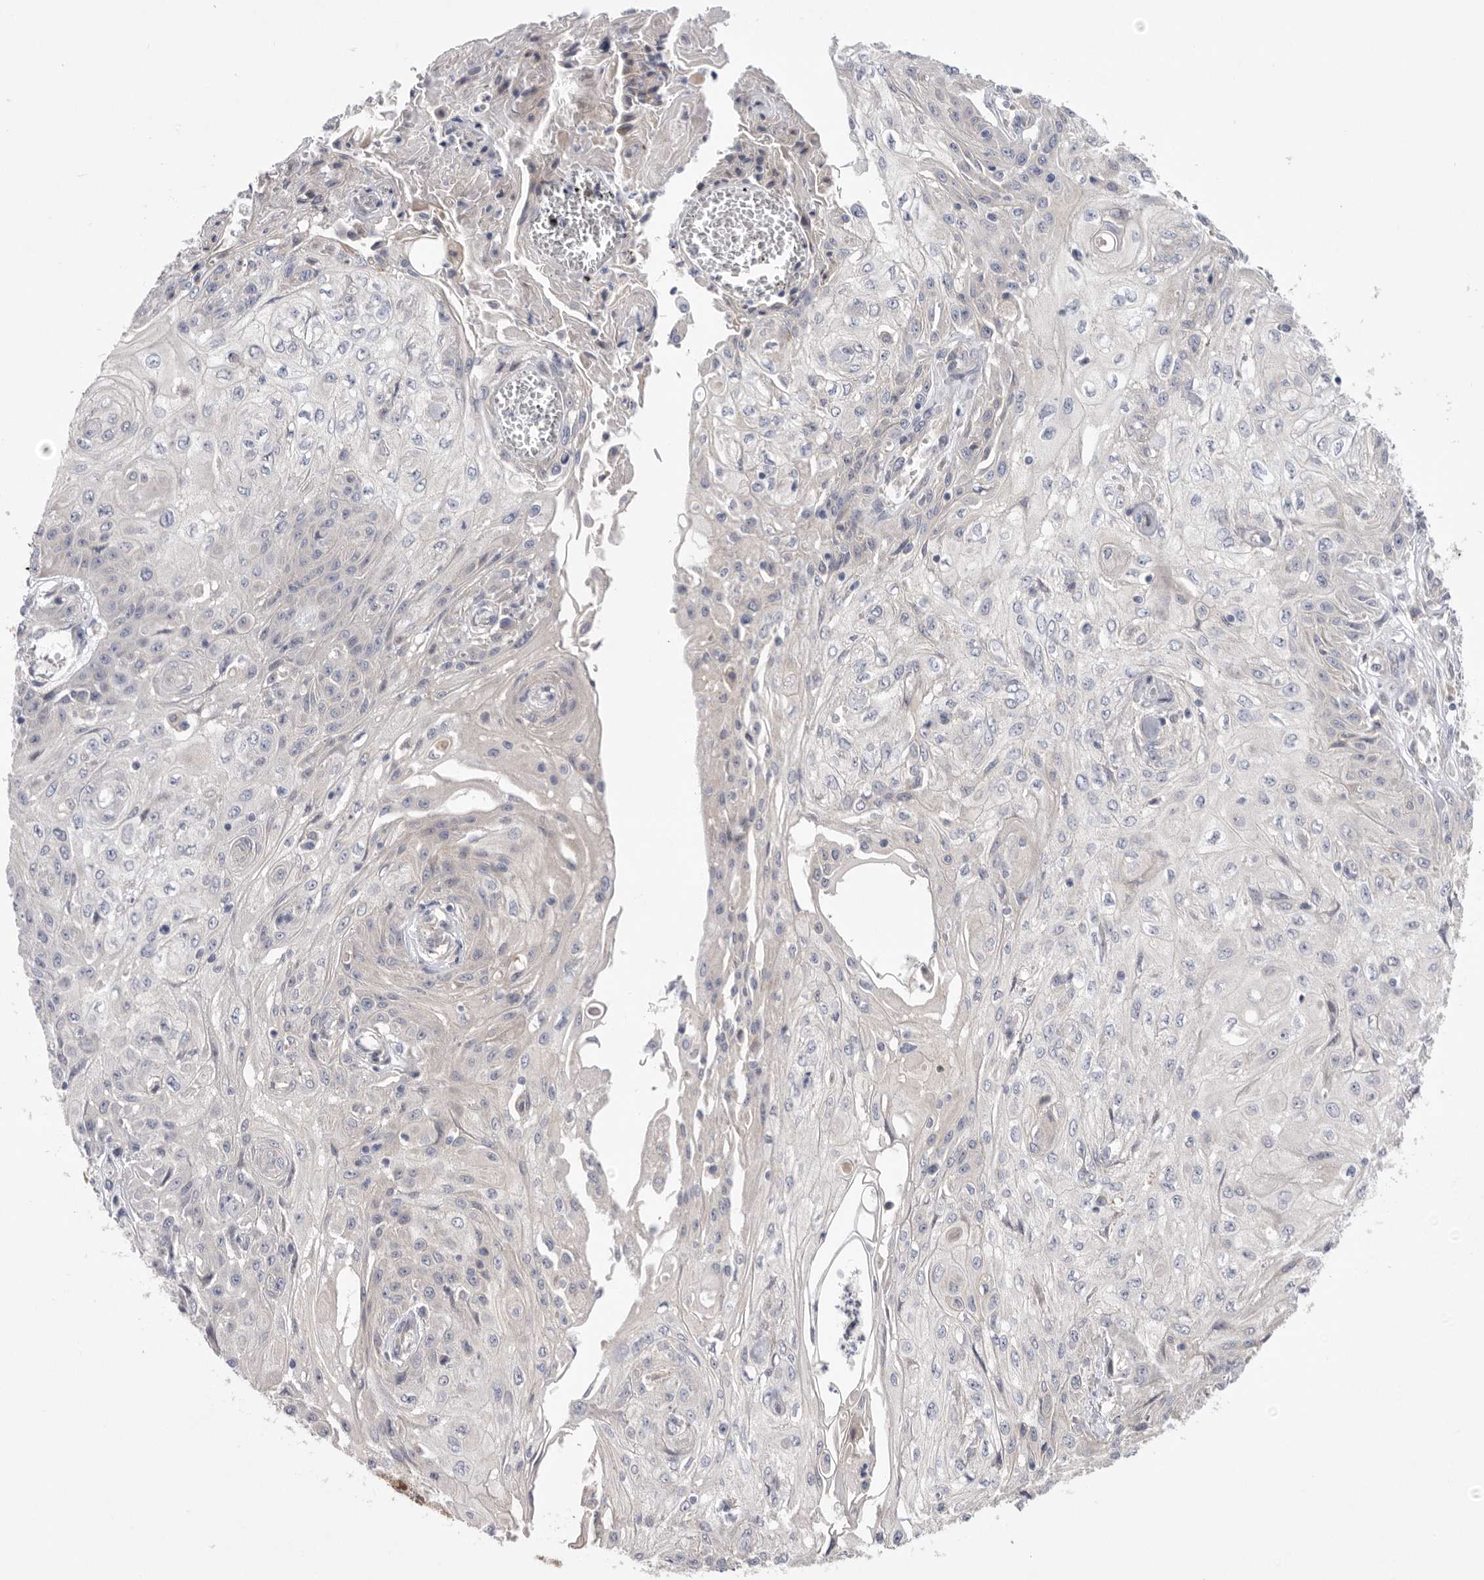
{"staining": {"intensity": "negative", "quantity": "none", "location": "none"}, "tissue": "skin cancer", "cell_type": "Tumor cells", "image_type": "cancer", "snomed": [{"axis": "morphology", "description": "Squamous cell carcinoma, NOS"}, {"axis": "morphology", "description": "Squamous cell carcinoma, metastatic, NOS"}, {"axis": "topography", "description": "Skin"}, {"axis": "topography", "description": "Lymph node"}], "caption": "Immunohistochemistry micrograph of neoplastic tissue: human skin cancer (squamous cell carcinoma) stained with DAB exhibits no significant protein positivity in tumor cells.", "gene": "MTFR1L", "patient": {"sex": "male", "age": 75}}